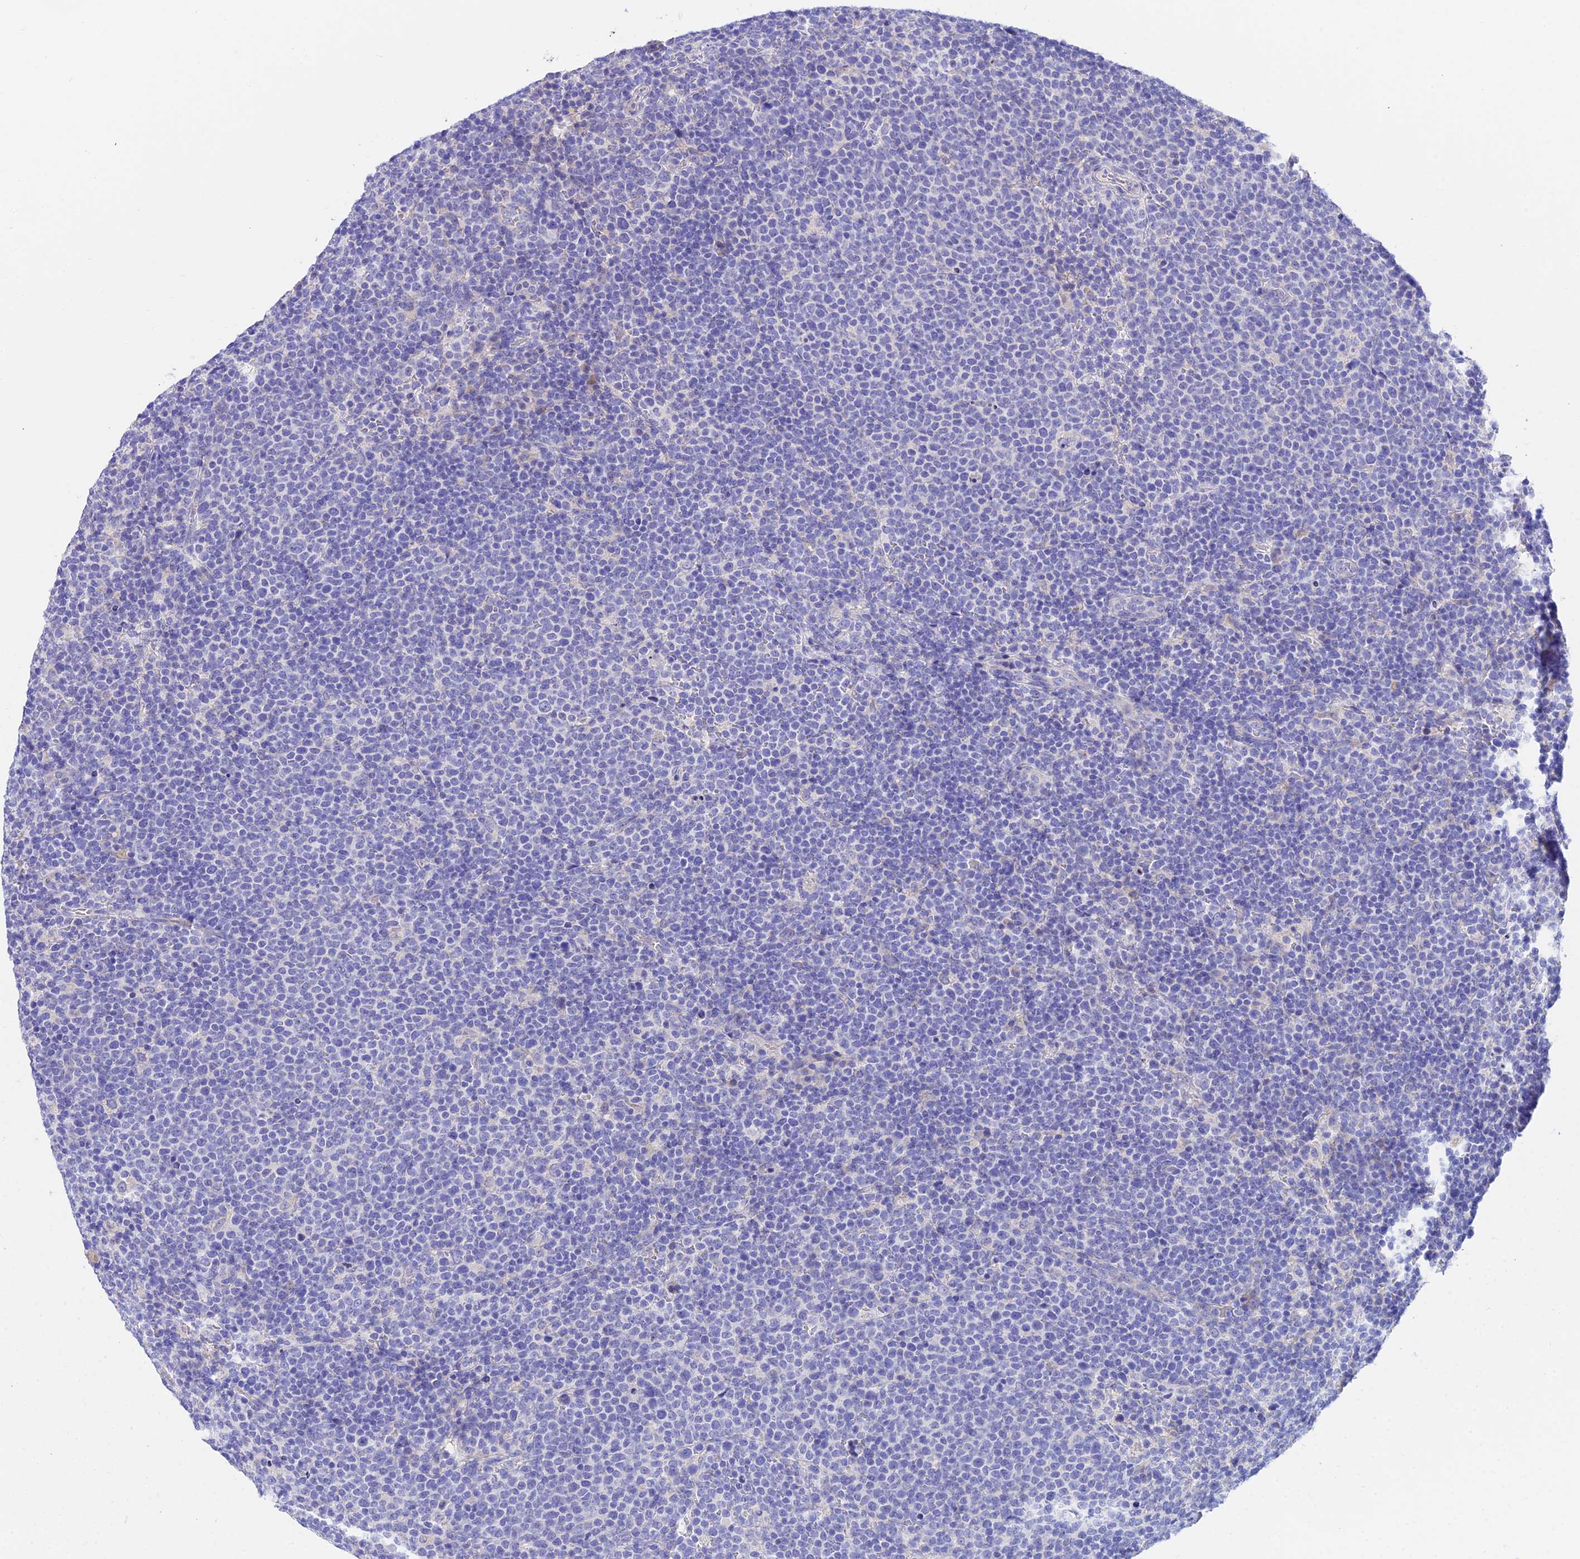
{"staining": {"intensity": "negative", "quantity": "none", "location": "none"}, "tissue": "lymphoma", "cell_type": "Tumor cells", "image_type": "cancer", "snomed": [{"axis": "morphology", "description": "Malignant lymphoma, non-Hodgkin's type, High grade"}, {"axis": "topography", "description": "Lymph node"}], "caption": "IHC histopathology image of lymphoma stained for a protein (brown), which exhibits no staining in tumor cells.", "gene": "CEP41", "patient": {"sex": "male", "age": 61}}